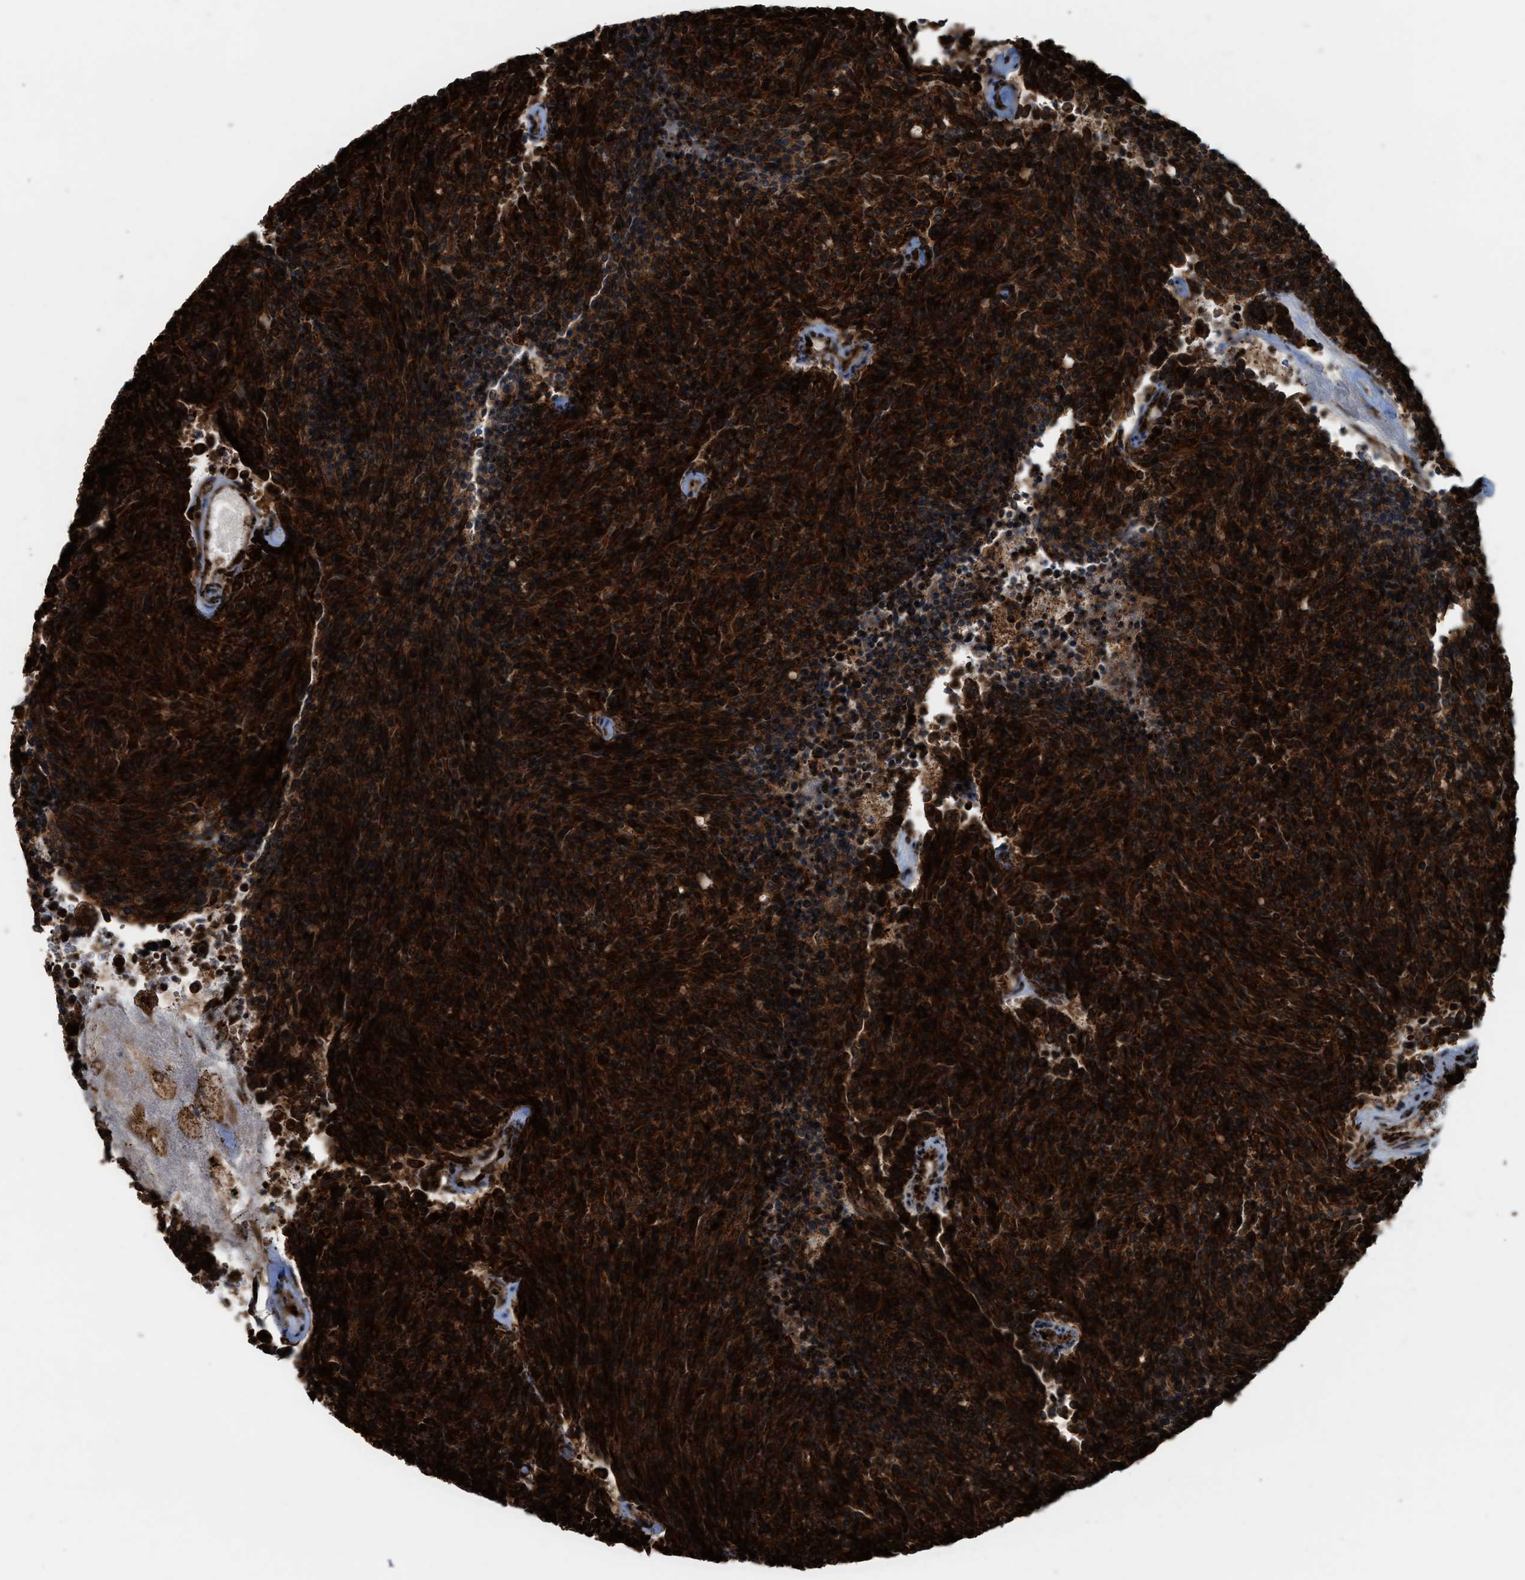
{"staining": {"intensity": "strong", "quantity": ">75%", "location": "cytoplasmic/membranous"}, "tissue": "carcinoid", "cell_type": "Tumor cells", "image_type": "cancer", "snomed": [{"axis": "morphology", "description": "Carcinoid, malignant, NOS"}, {"axis": "topography", "description": "Pancreas"}], "caption": "Brown immunohistochemical staining in carcinoid demonstrates strong cytoplasmic/membranous staining in about >75% of tumor cells. (DAB = brown stain, brightfield microscopy at high magnification).", "gene": "BAIAP2L1", "patient": {"sex": "female", "age": 54}}